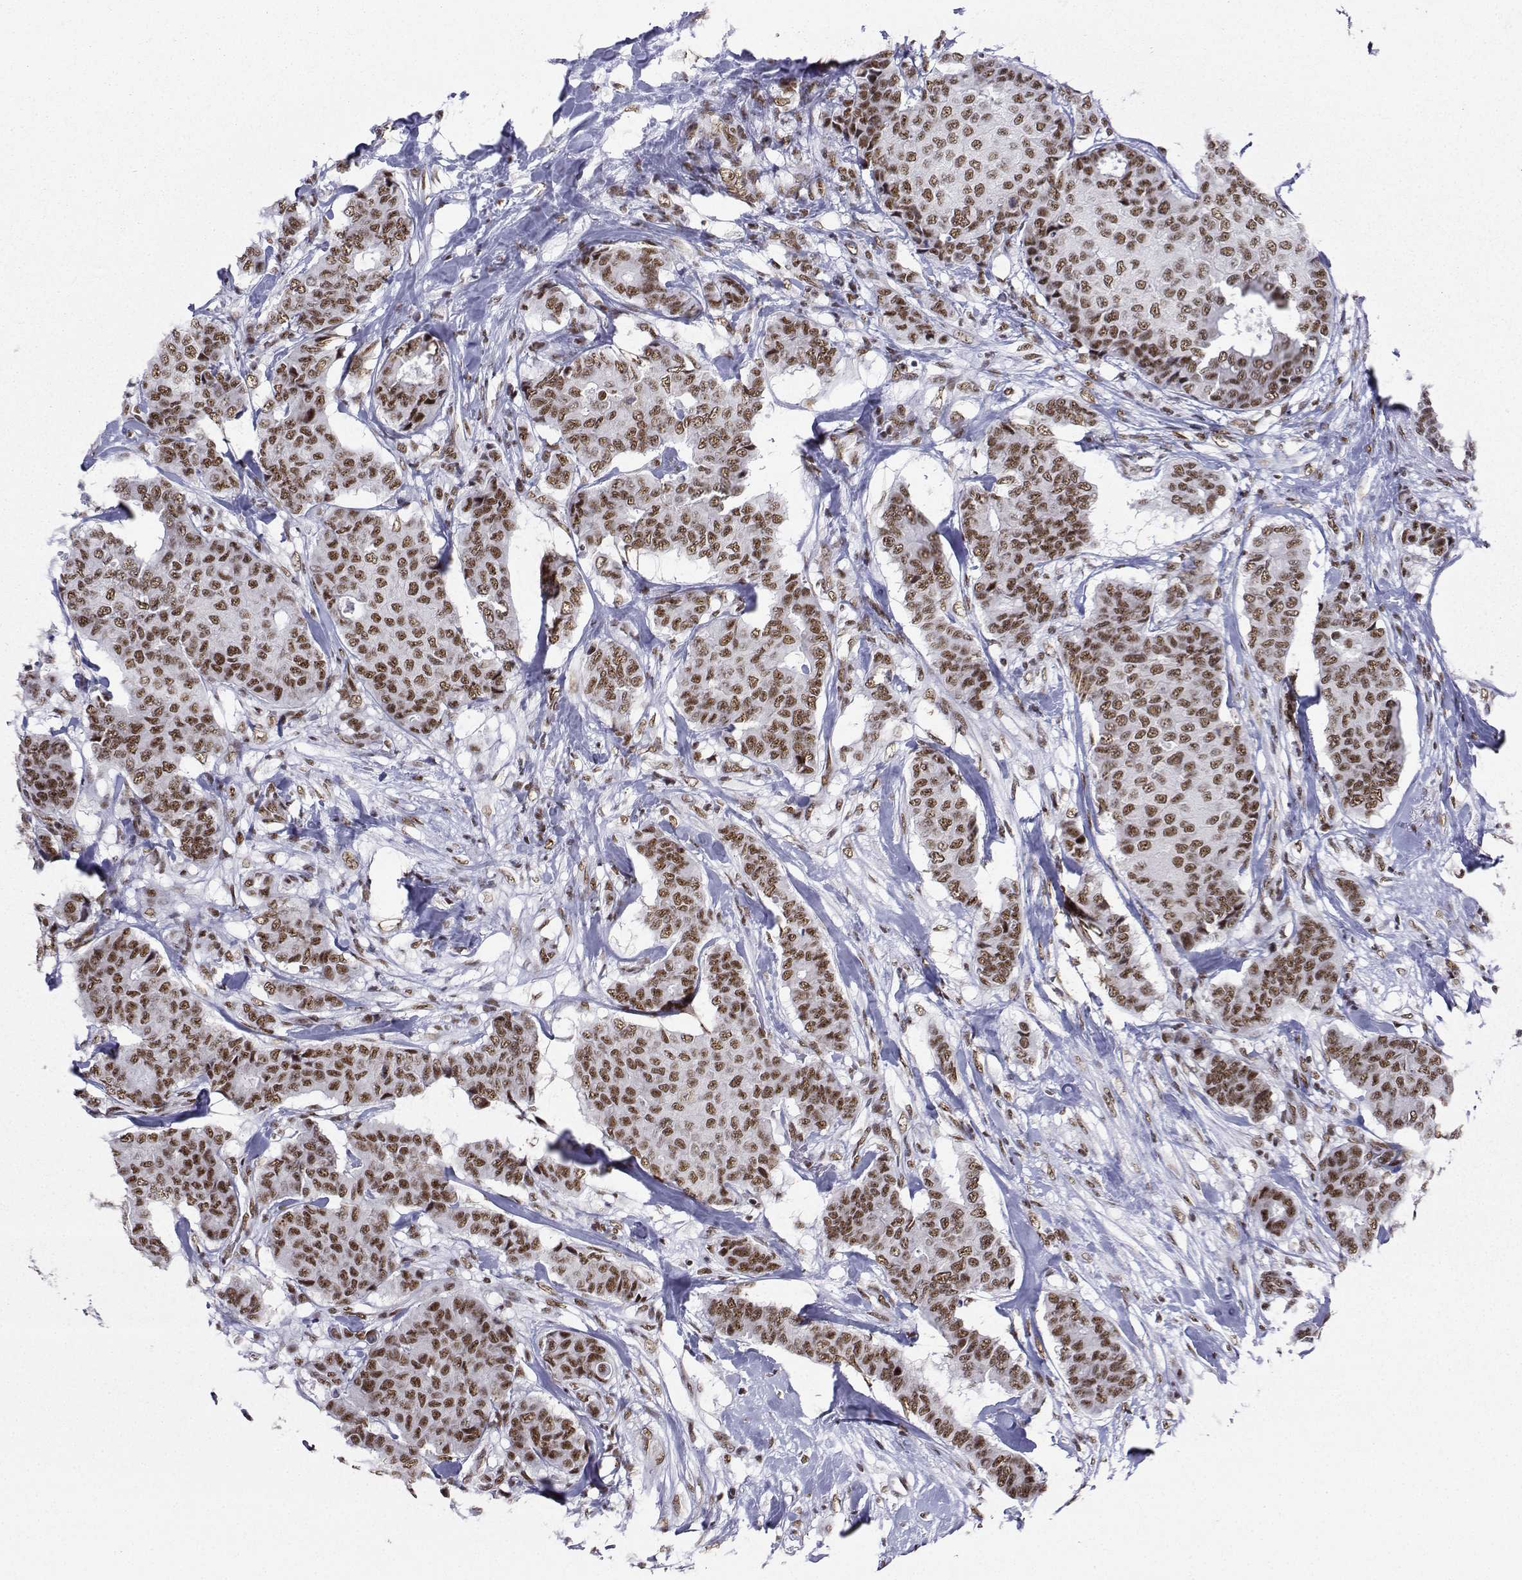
{"staining": {"intensity": "moderate", "quantity": ">75%", "location": "nuclear"}, "tissue": "breast cancer", "cell_type": "Tumor cells", "image_type": "cancer", "snomed": [{"axis": "morphology", "description": "Duct carcinoma"}, {"axis": "topography", "description": "Breast"}], "caption": "A brown stain labels moderate nuclear positivity of a protein in human breast intraductal carcinoma tumor cells. Ihc stains the protein of interest in brown and the nuclei are stained blue.", "gene": "SNRPB2", "patient": {"sex": "female", "age": 75}}